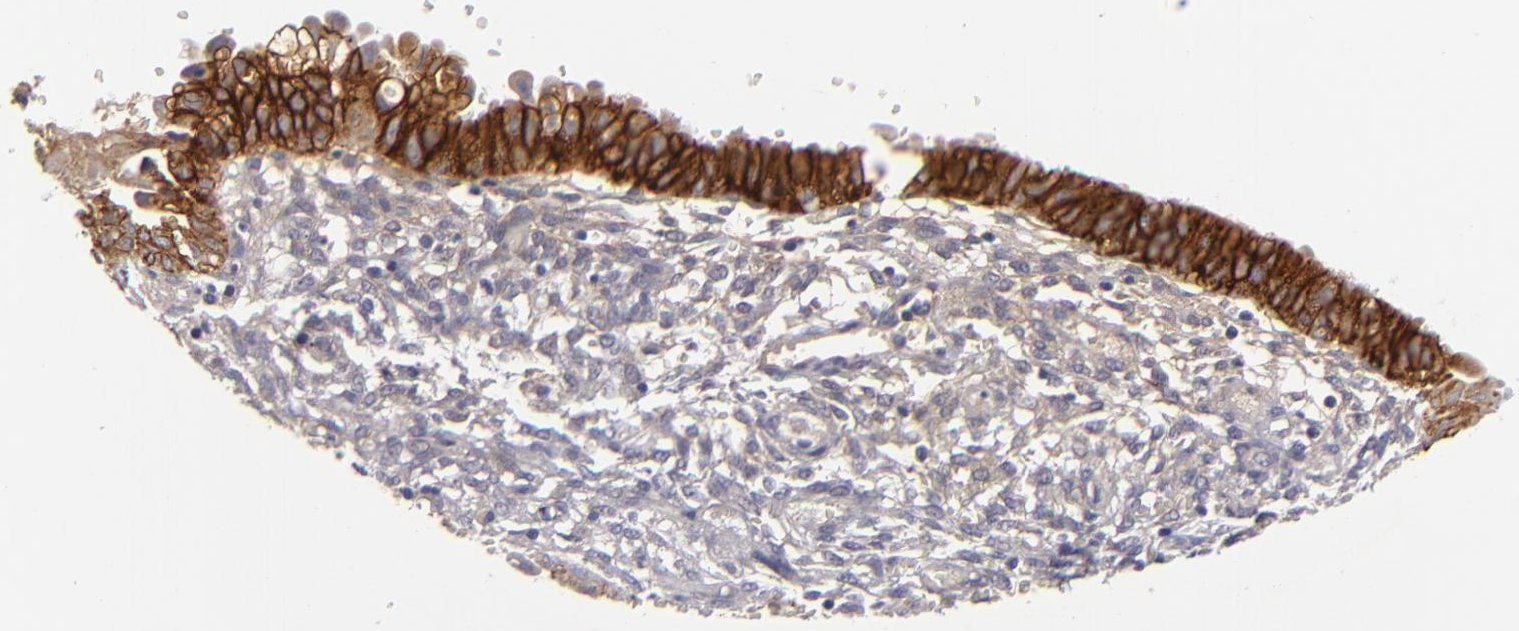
{"staining": {"intensity": "negative", "quantity": "none", "location": "none"}, "tissue": "endometrium", "cell_type": "Cells in endometrial stroma", "image_type": "normal", "snomed": [{"axis": "morphology", "description": "Normal tissue, NOS"}, {"axis": "topography", "description": "Endometrium"}], "caption": "Immunohistochemistry of unremarkable human endometrium exhibits no positivity in cells in endometrial stroma.", "gene": "ALCAM", "patient": {"sex": "female", "age": 61}}